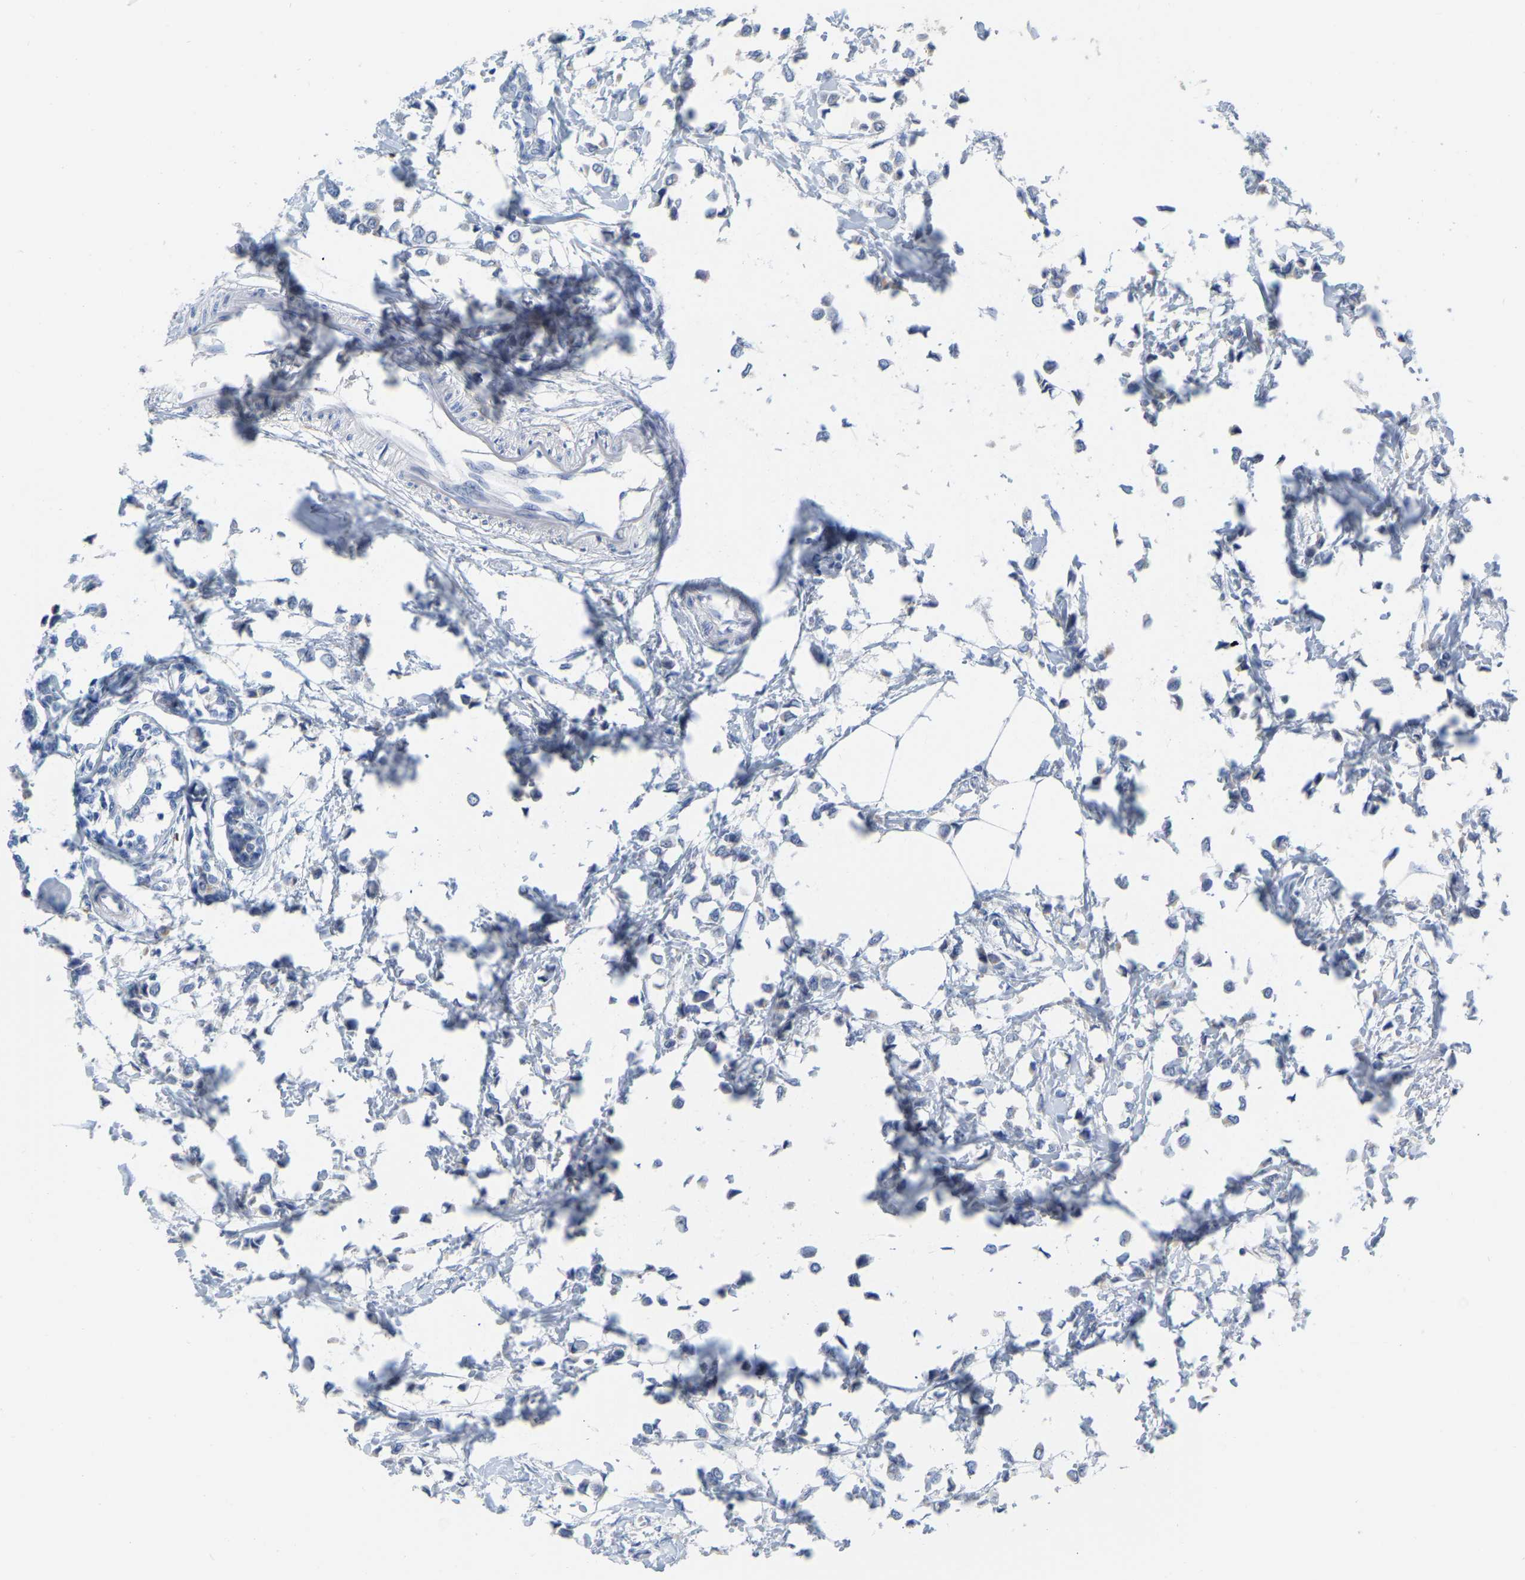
{"staining": {"intensity": "negative", "quantity": "none", "location": "none"}, "tissue": "breast cancer", "cell_type": "Tumor cells", "image_type": "cancer", "snomed": [{"axis": "morphology", "description": "Lobular carcinoma"}, {"axis": "topography", "description": "Breast"}], "caption": "Immunohistochemistry histopathology image of neoplastic tissue: human breast cancer (lobular carcinoma) stained with DAB (3,3'-diaminobenzidine) exhibits no significant protein staining in tumor cells.", "gene": "ULBP2", "patient": {"sex": "female", "age": 51}}